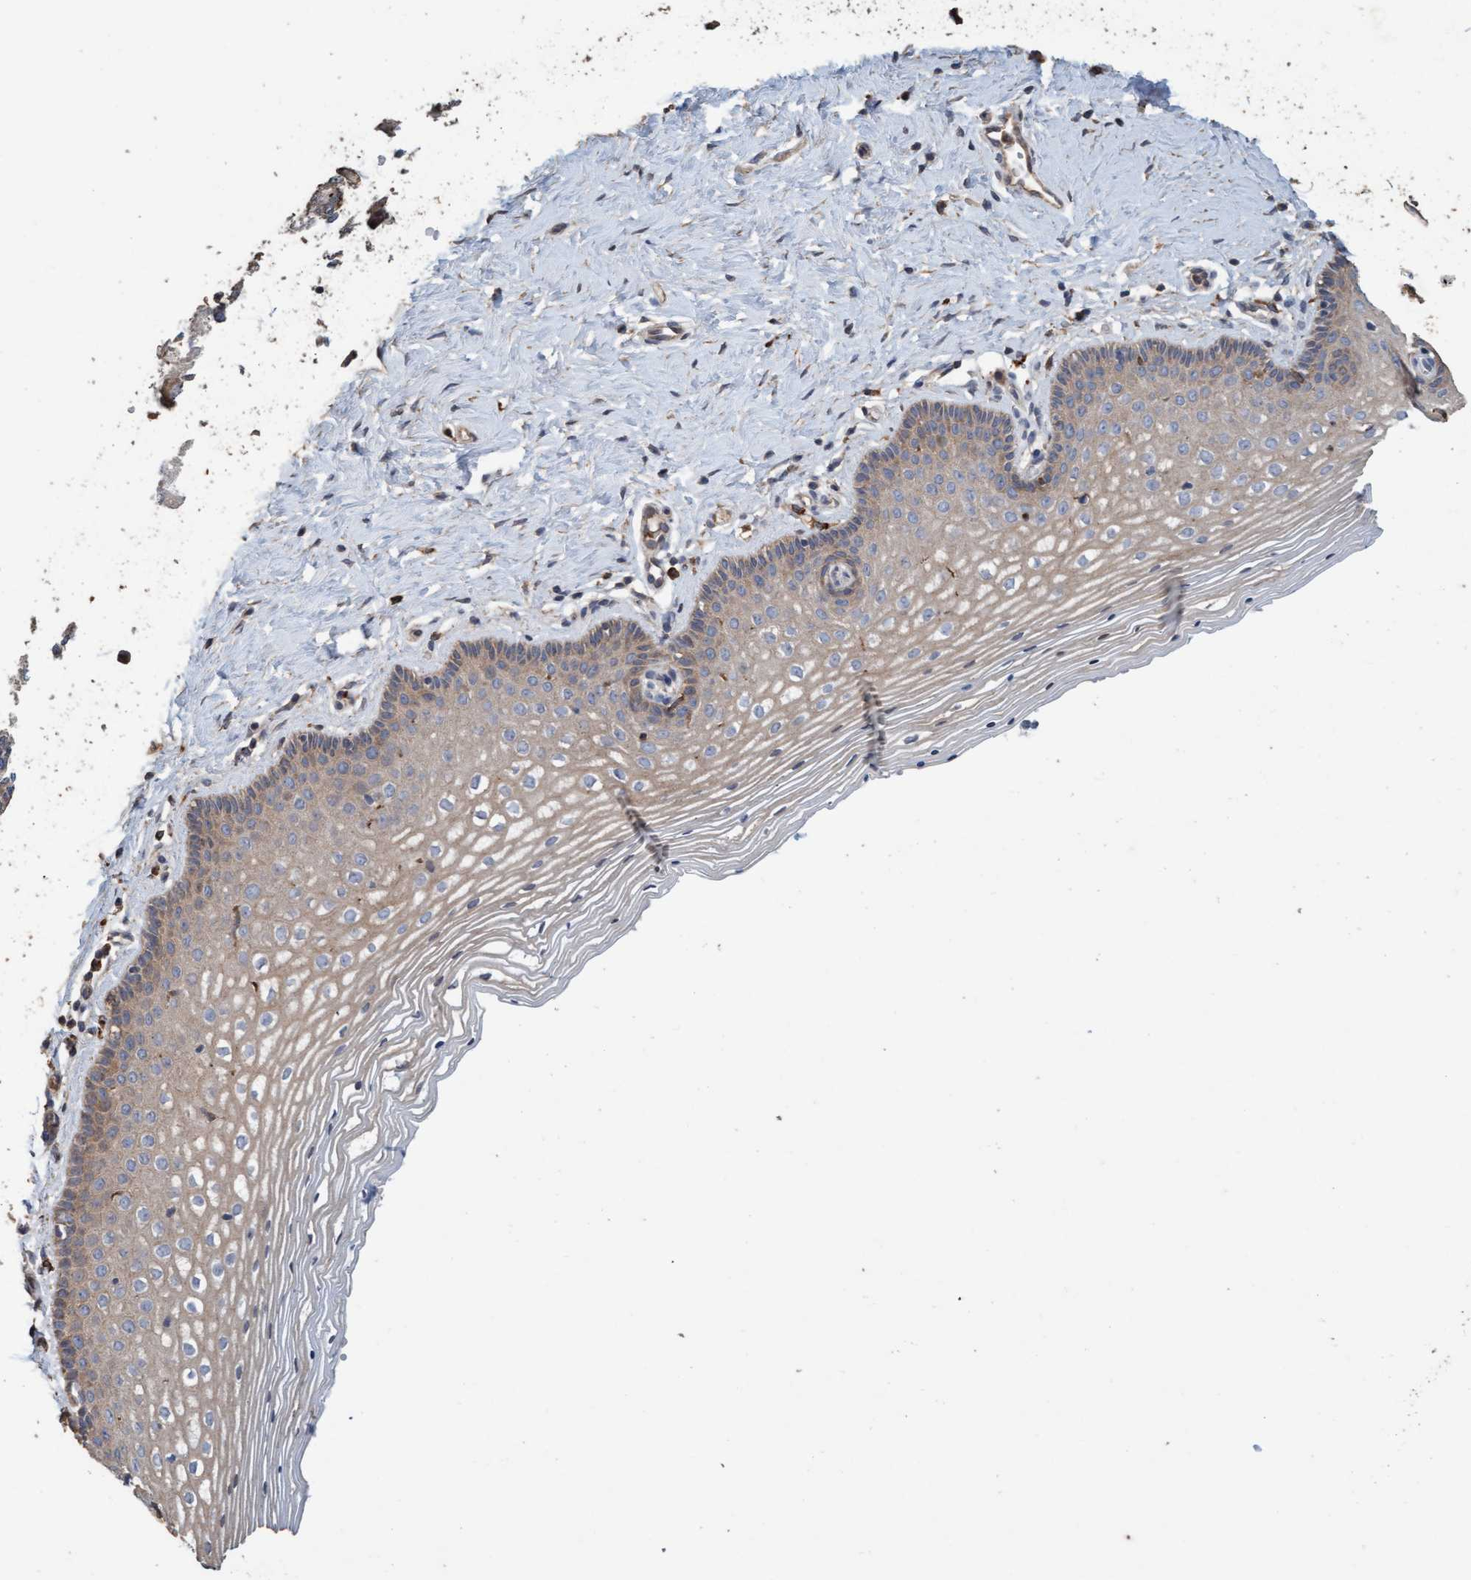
{"staining": {"intensity": "weak", "quantity": ">75%", "location": "cytoplasmic/membranous"}, "tissue": "vagina", "cell_type": "Squamous epithelial cells", "image_type": "normal", "snomed": [{"axis": "morphology", "description": "Normal tissue, NOS"}, {"axis": "topography", "description": "Vagina"}], "caption": "This histopathology image displays immunohistochemistry (IHC) staining of unremarkable human vagina, with low weak cytoplasmic/membranous positivity in approximately >75% of squamous epithelial cells.", "gene": "LONRF1", "patient": {"sex": "female", "age": 32}}